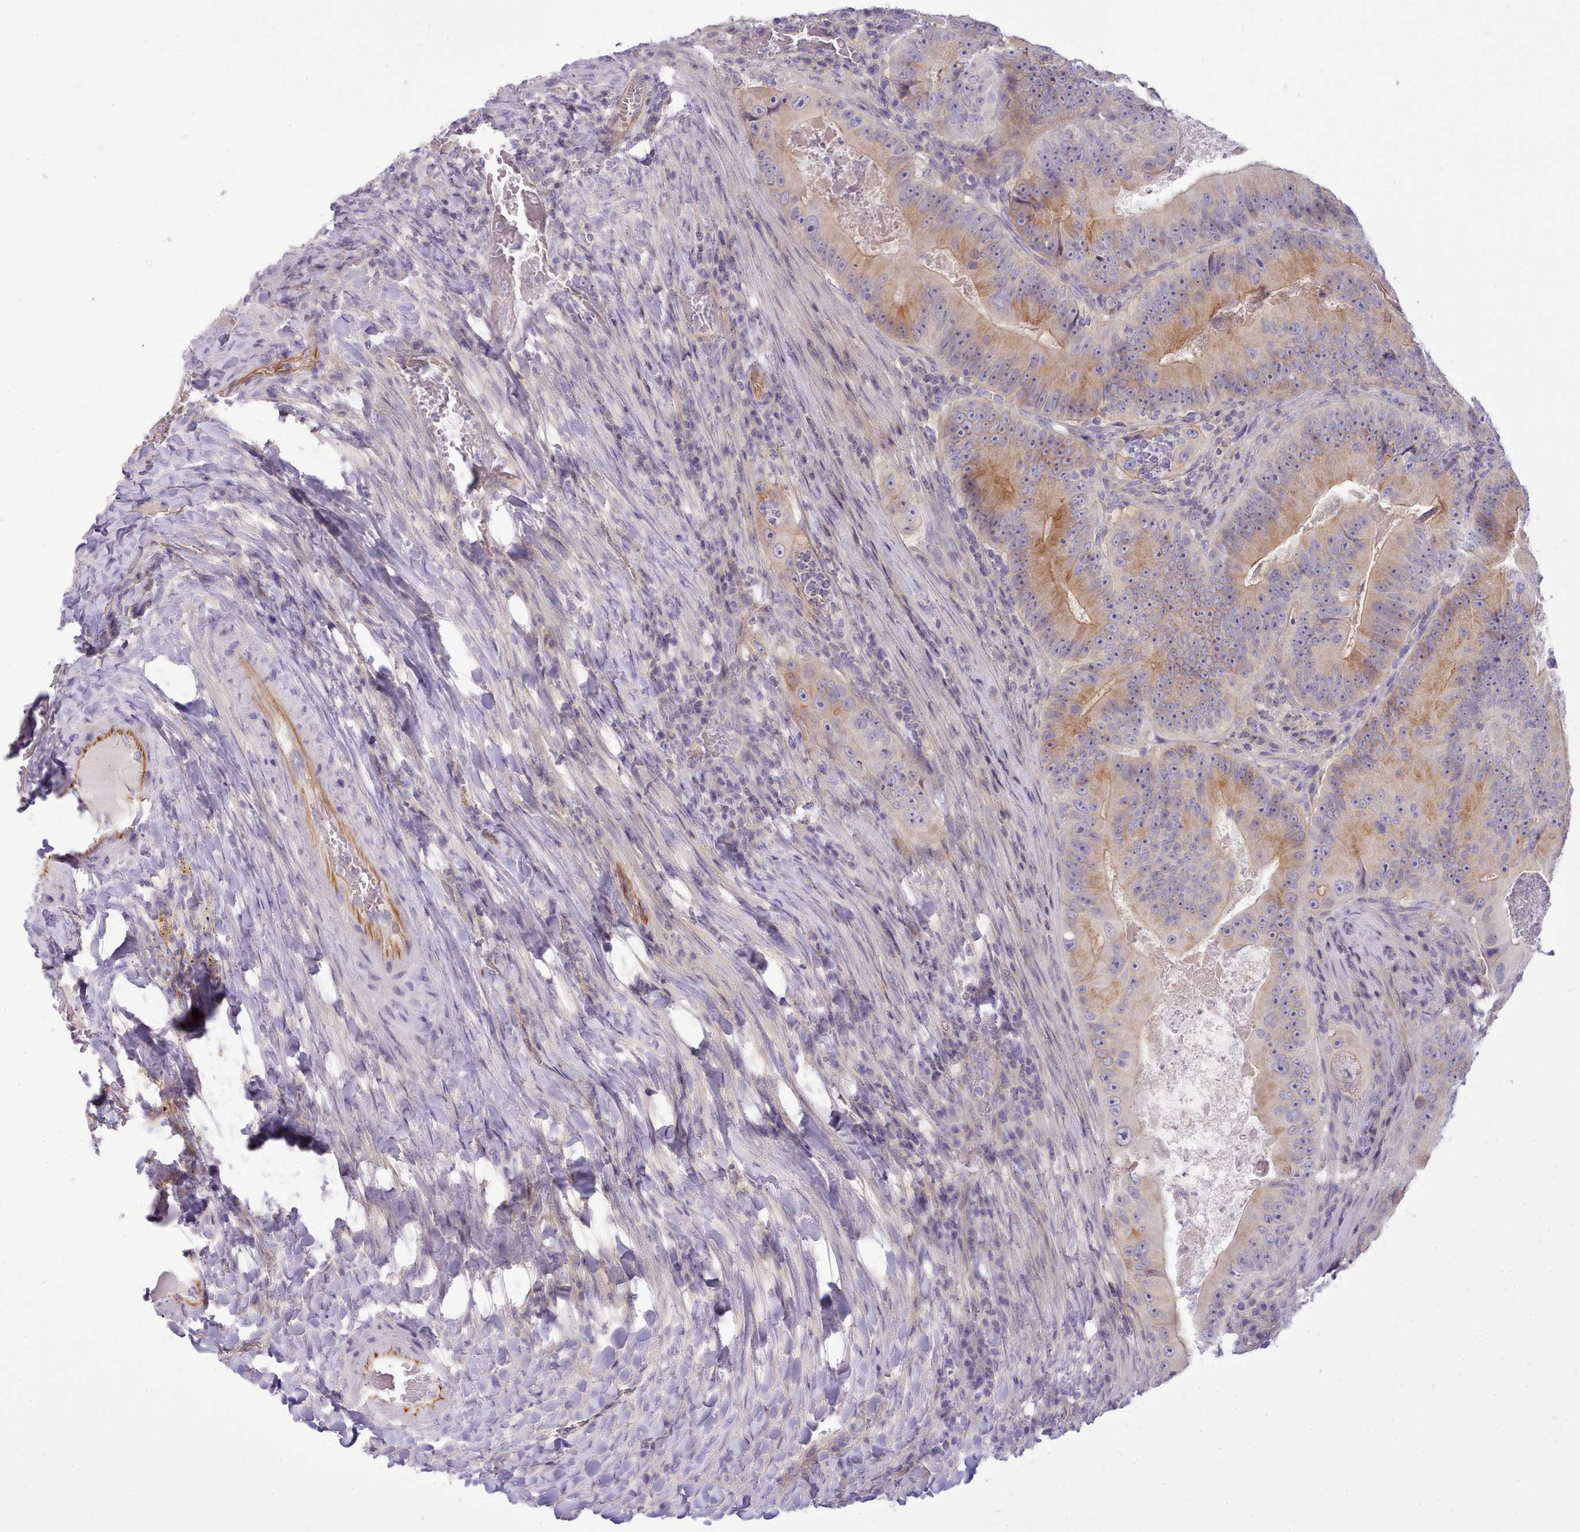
{"staining": {"intensity": "moderate", "quantity": "25%-75%", "location": "cytoplasmic/membranous"}, "tissue": "colorectal cancer", "cell_type": "Tumor cells", "image_type": "cancer", "snomed": [{"axis": "morphology", "description": "Adenocarcinoma, NOS"}, {"axis": "topography", "description": "Colon"}], "caption": "Human colorectal cancer (adenocarcinoma) stained with a protein marker reveals moderate staining in tumor cells.", "gene": "CYP2A13", "patient": {"sex": "female", "age": 86}}